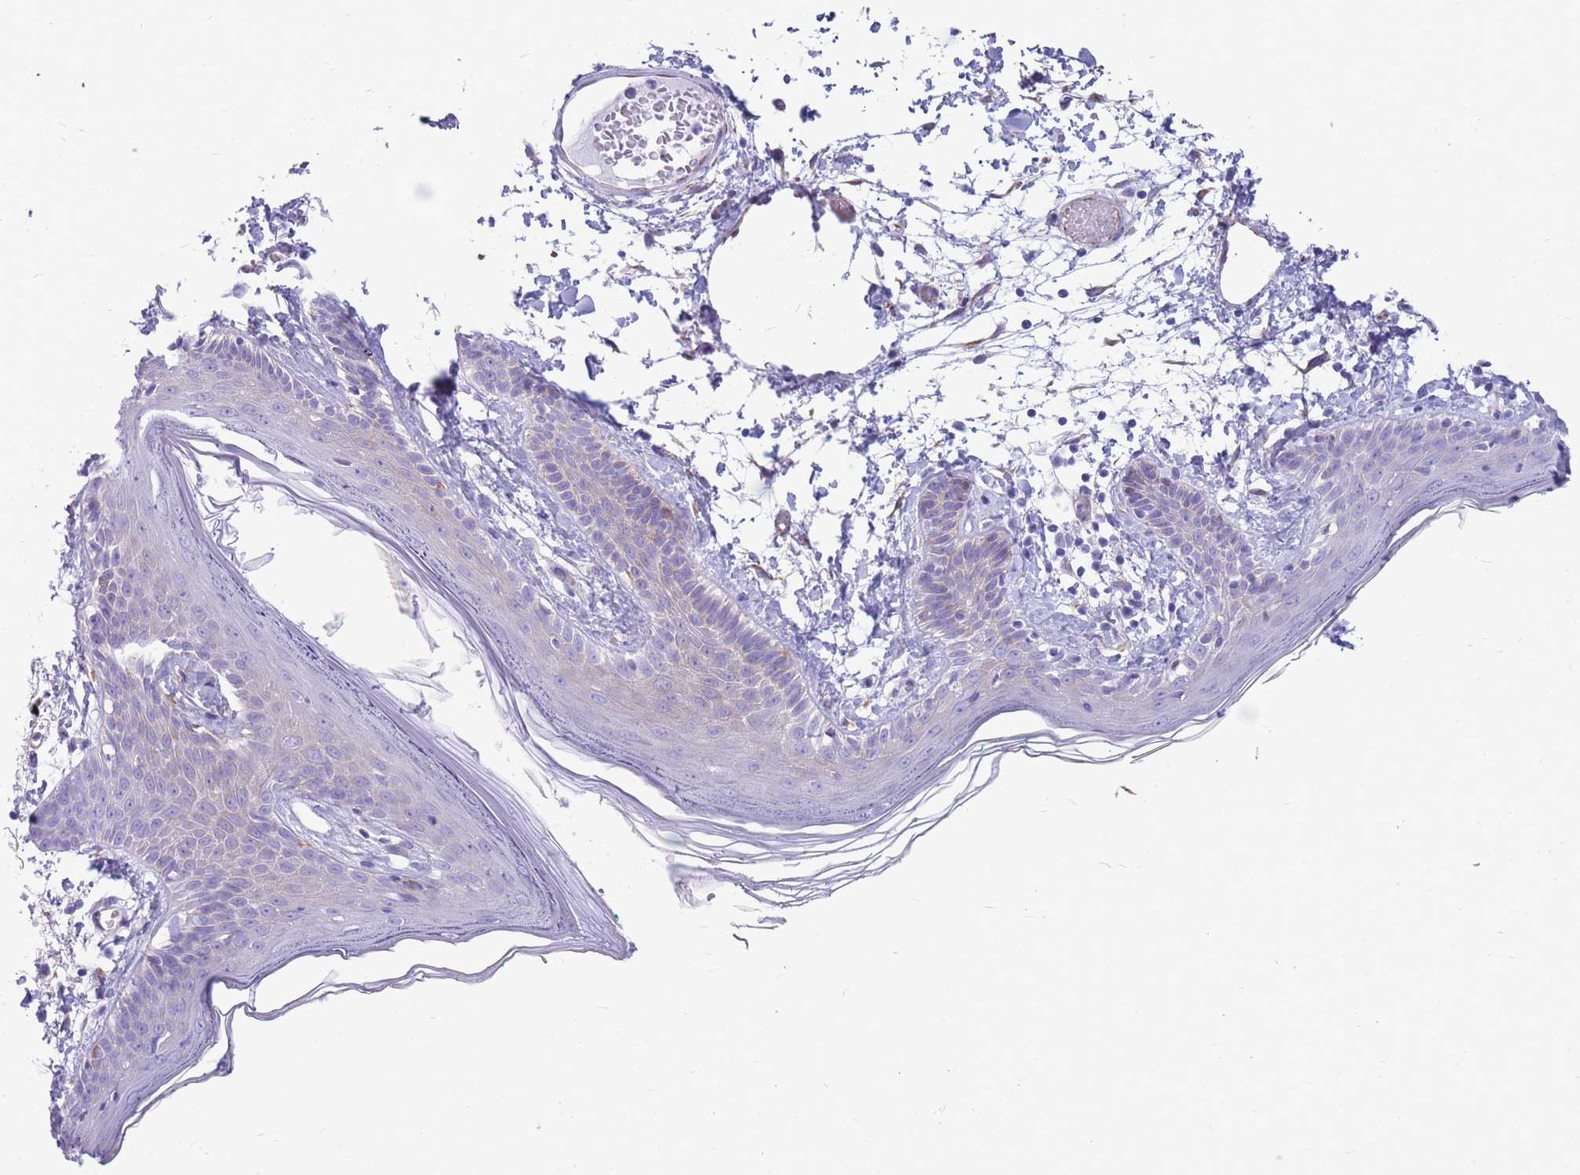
{"staining": {"intensity": "negative", "quantity": "none", "location": "none"}, "tissue": "skin", "cell_type": "Fibroblasts", "image_type": "normal", "snomed": [{"axis": "morphology", "description": "Normal tissue, NOS"}, {"axis": "topography", "description": "Skin"}], "caption": "The micrograph exhibits no staining of fibroblasts in benign skin.", "gene": "MTSS2", "patient": {"sex": "male", "age": 79}}